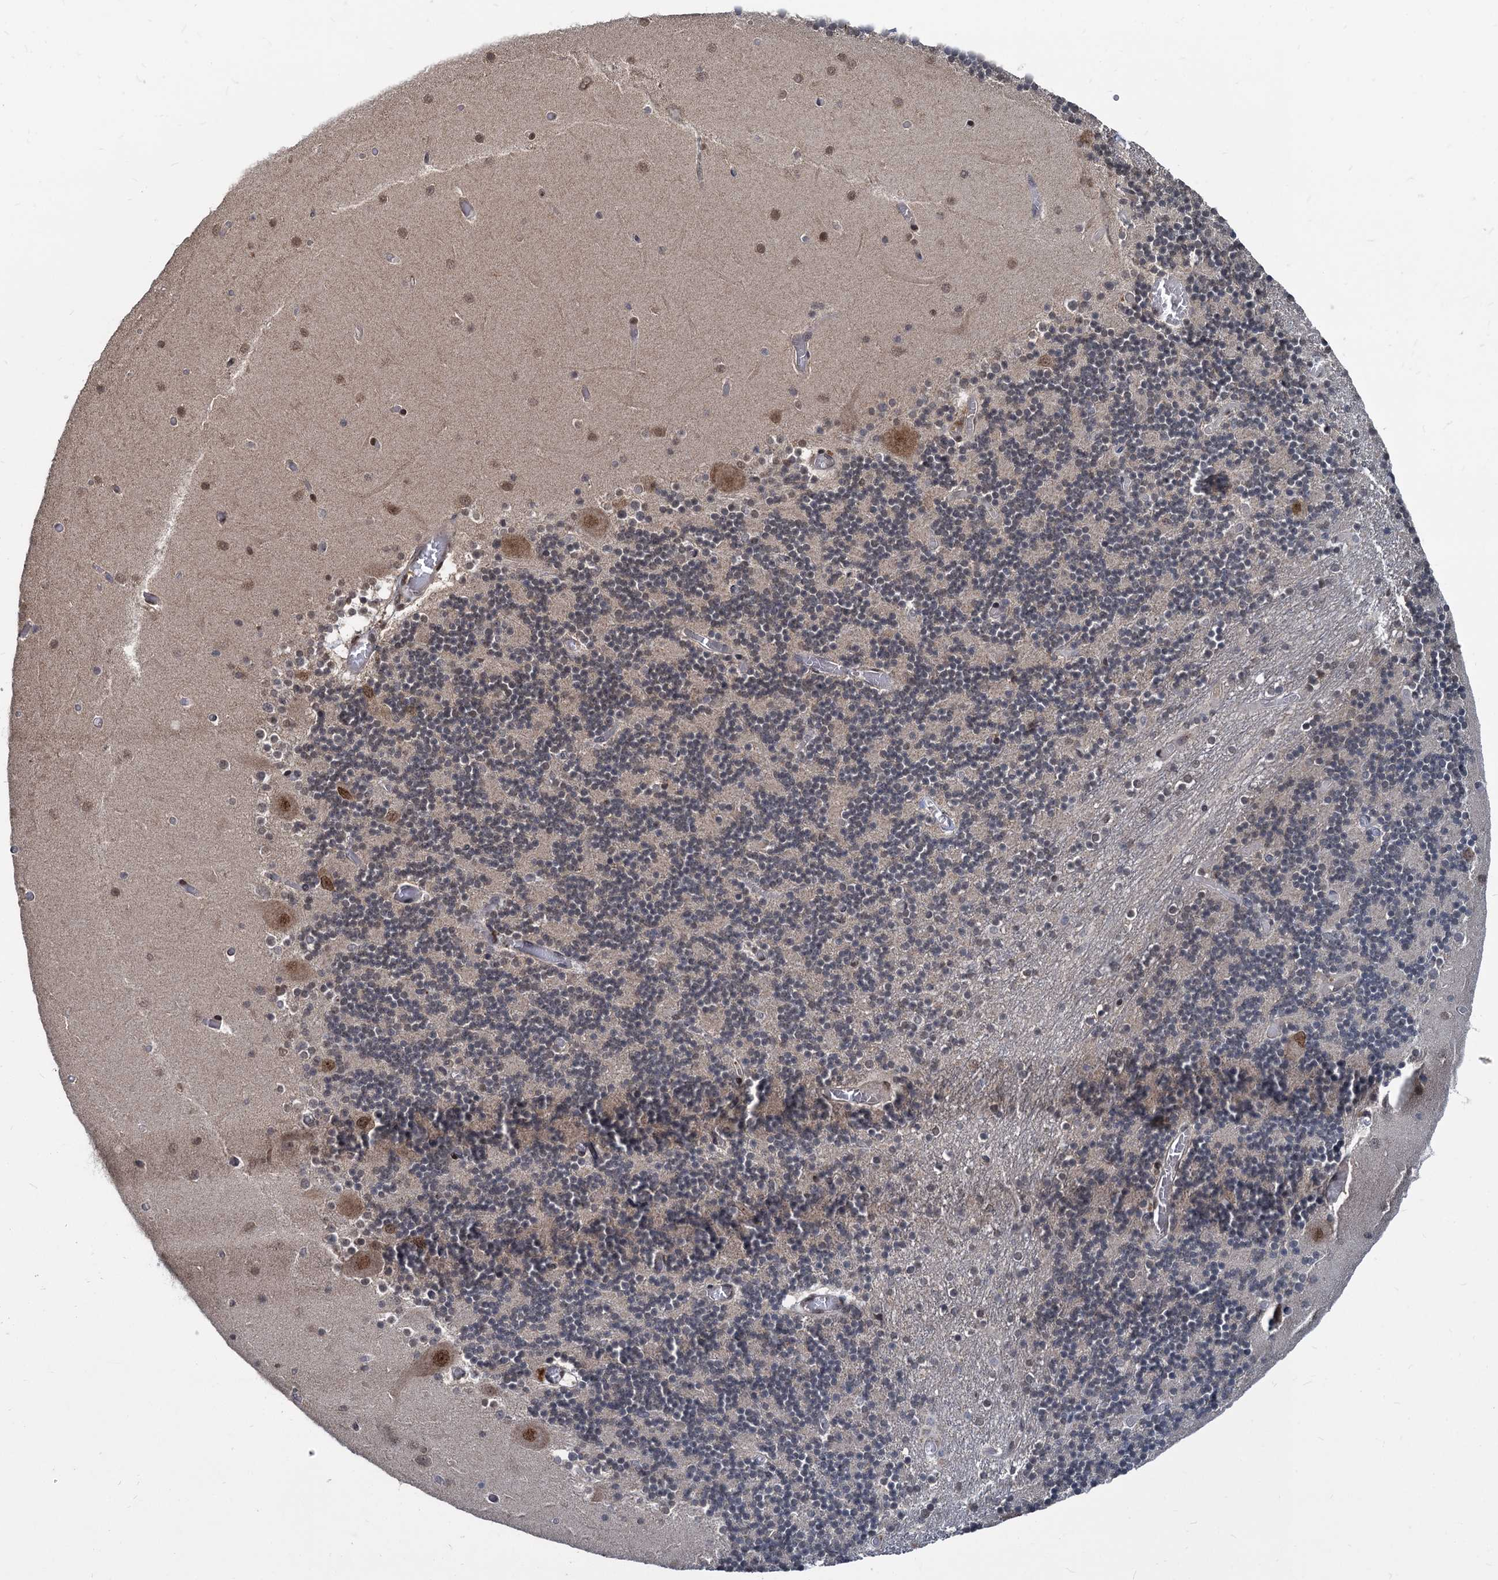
{"staining": {"intensity": "moderate", "quantity": "25%-75%", "location": "cytoplasmic/membranous"}, "tissue": "cerebellum", "cell_type": "Cells in granular layer", "image_type": "normal", "snomed": [{"axis": "morphology", "description": "Normal tissue, NOS"}, {"axis": "topography", "description": "Cerebellum"}], "caption": "Brown immunohistochemical staining in unremarkable human cerebellum exhibits moderate cytoplasmic/membranous expression in approximately 25%-75% of cells in granular layer.", "gene": "FAM216B", "patient": {"sex": "female", "age": 28}}